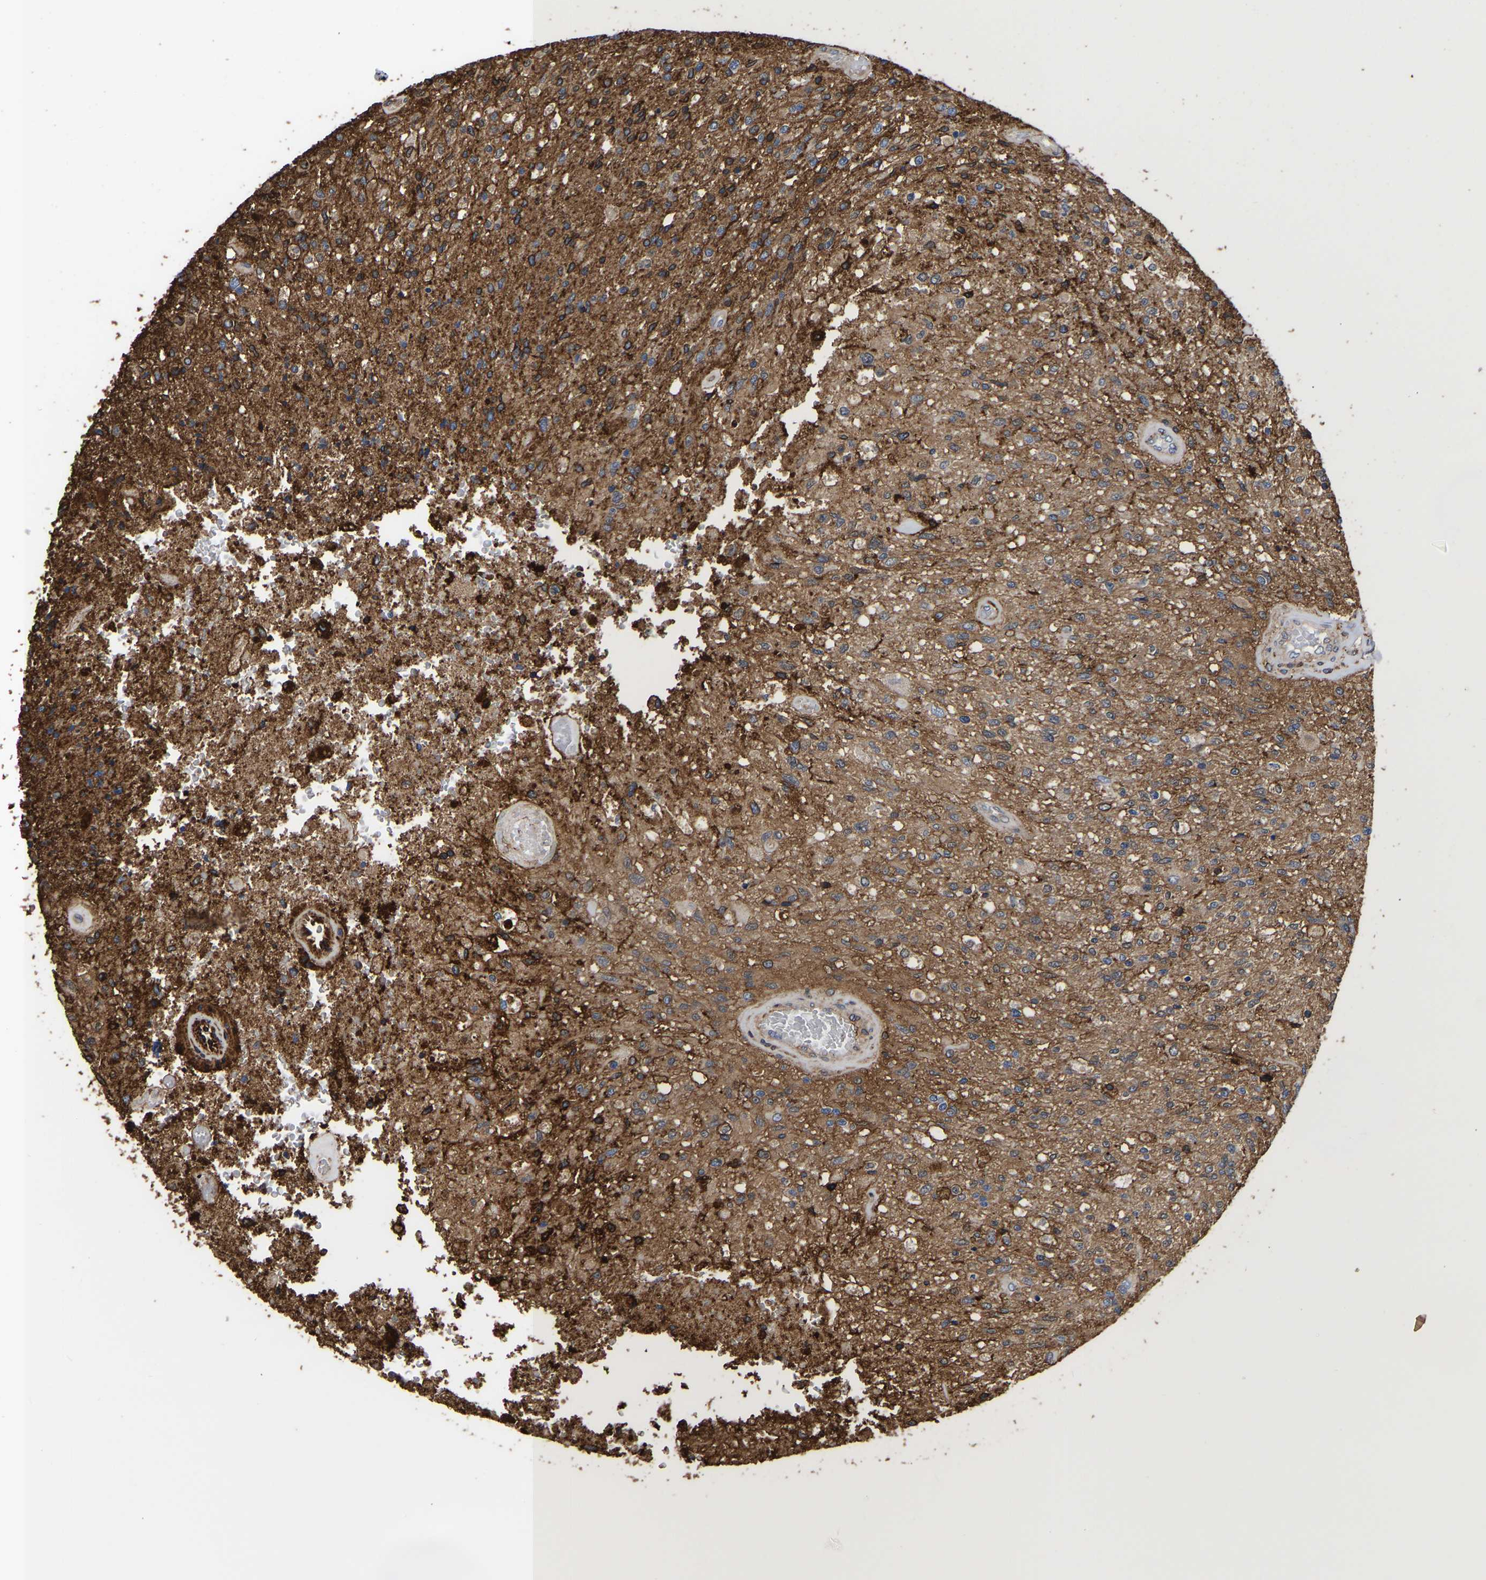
{"staining": {"intensity": "strong", "quantity": "25%-75%", "location": "cytoplasmic/membranous,nuclear"}, "tissue": "glioma", "cell_type": "Tumor cells", "image_type": "cancer", "snomed": [{"axis": "morphology", "description": "Normal tissue, NOS"}, {"axis": "morphology", "description": "Glioma, malignant, High grade"}, {"axis": "topography", "description": "Cerebral cortex"}], "caption": "Human glioma stained with a brown dye demonstrates strong cytoplasmic/membranous and nuclear positive staining in approximately 25%-75% of tumor cells.", "gene": "LIF", "patient": {"sex": "male", "age": 77}}